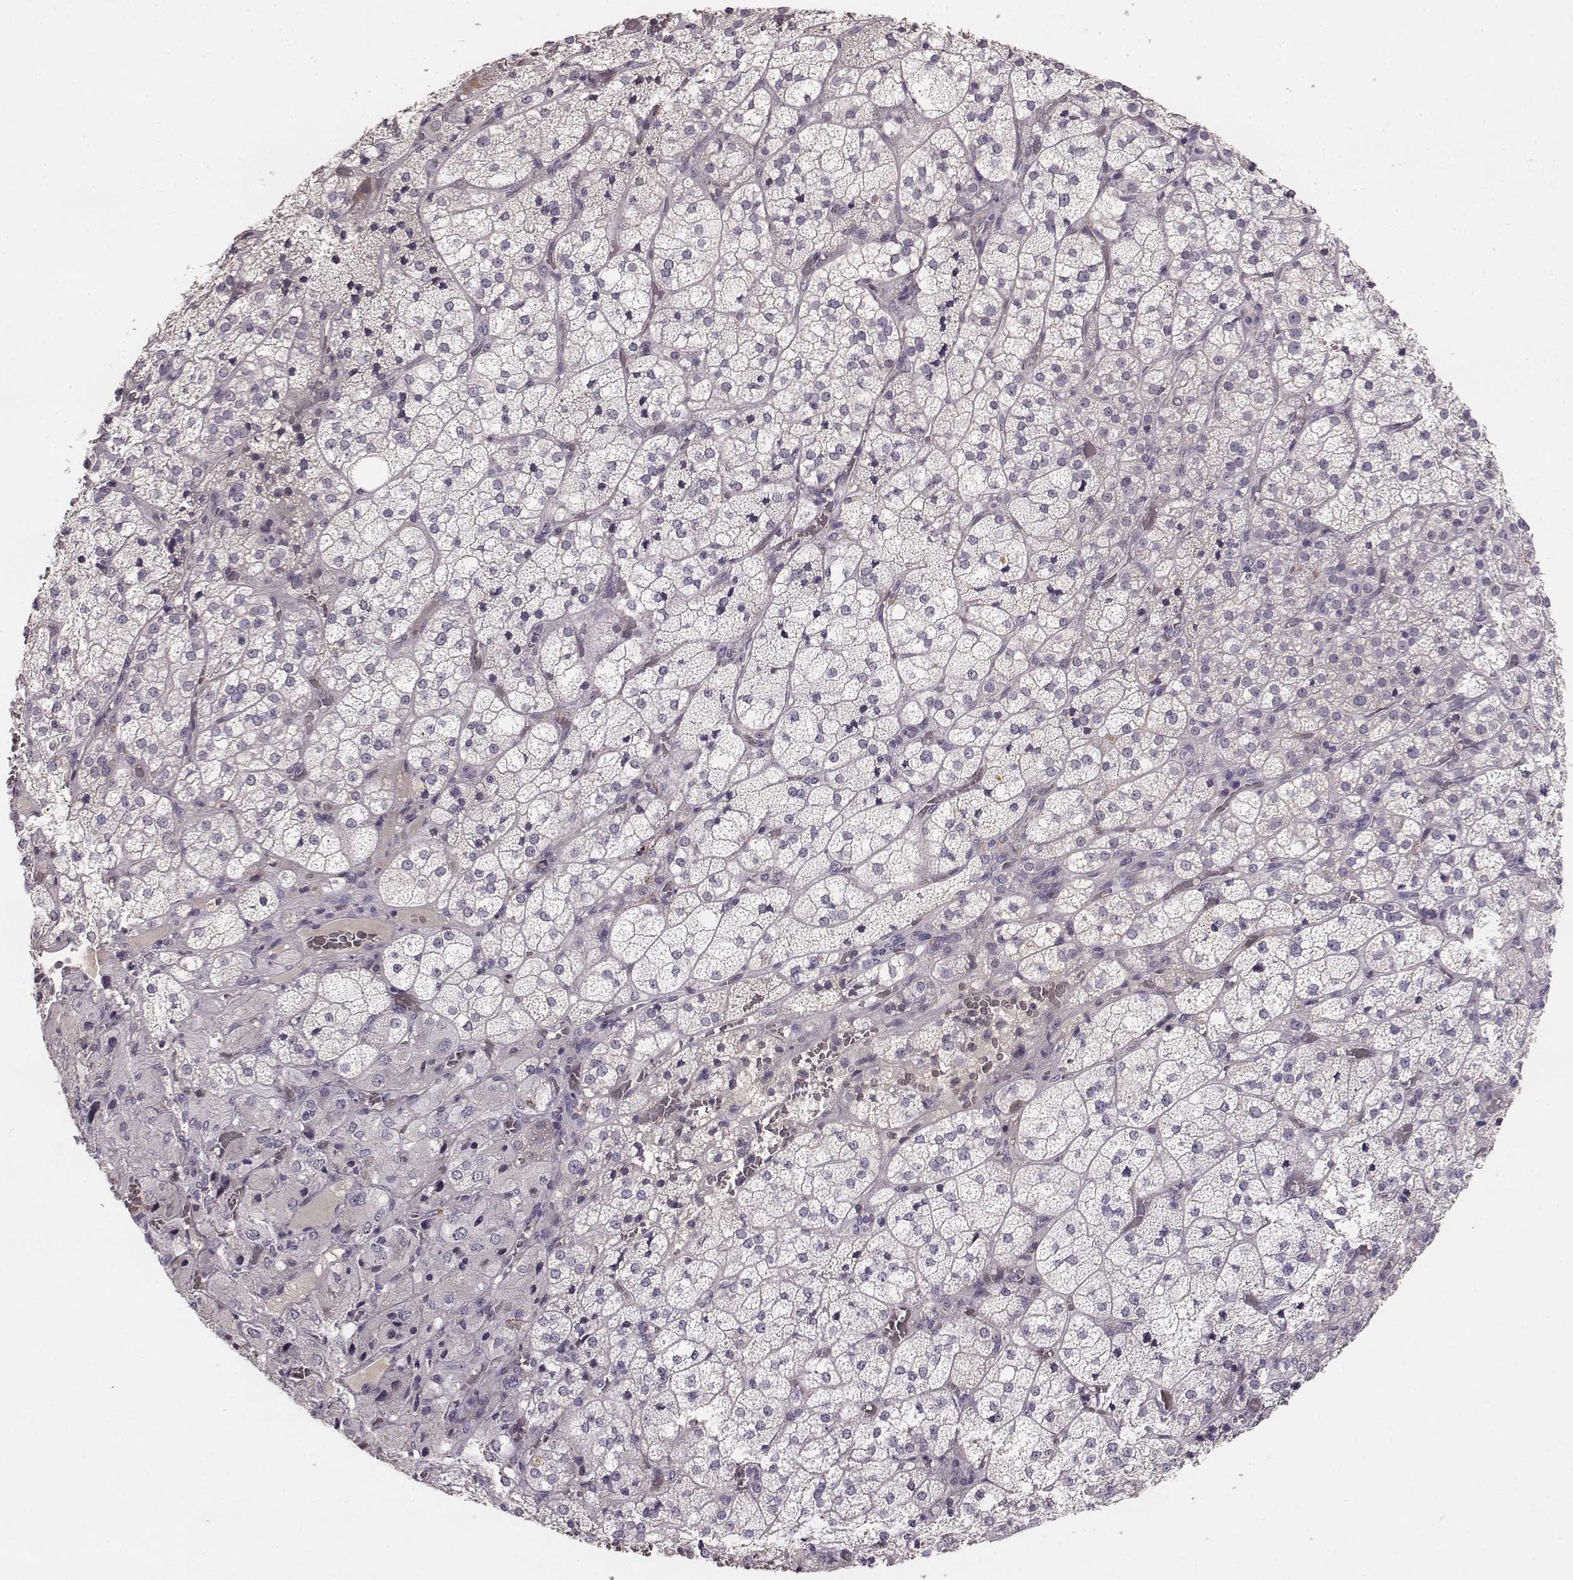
{"staining": {"intensity": "weak", "quantity": "<25%", "location": "cytoplasmic/membranous"}, "tissue": "adrenal gland", "cell_type": "Glandular cells", "image_type": "normal", "snomed": [{"axis": "morphology", "description": "Normal tissue, NOS"}, {"axis": "topography", "description": "Adrenal gland"}], "caption": "This is an immunohistochemistry (IHC) photomicrograph of normal human adrenal gland. There is no staining in glandular cells.", "gene": "YJEFN3", "patient": {"sex": "female", "age": 60}}